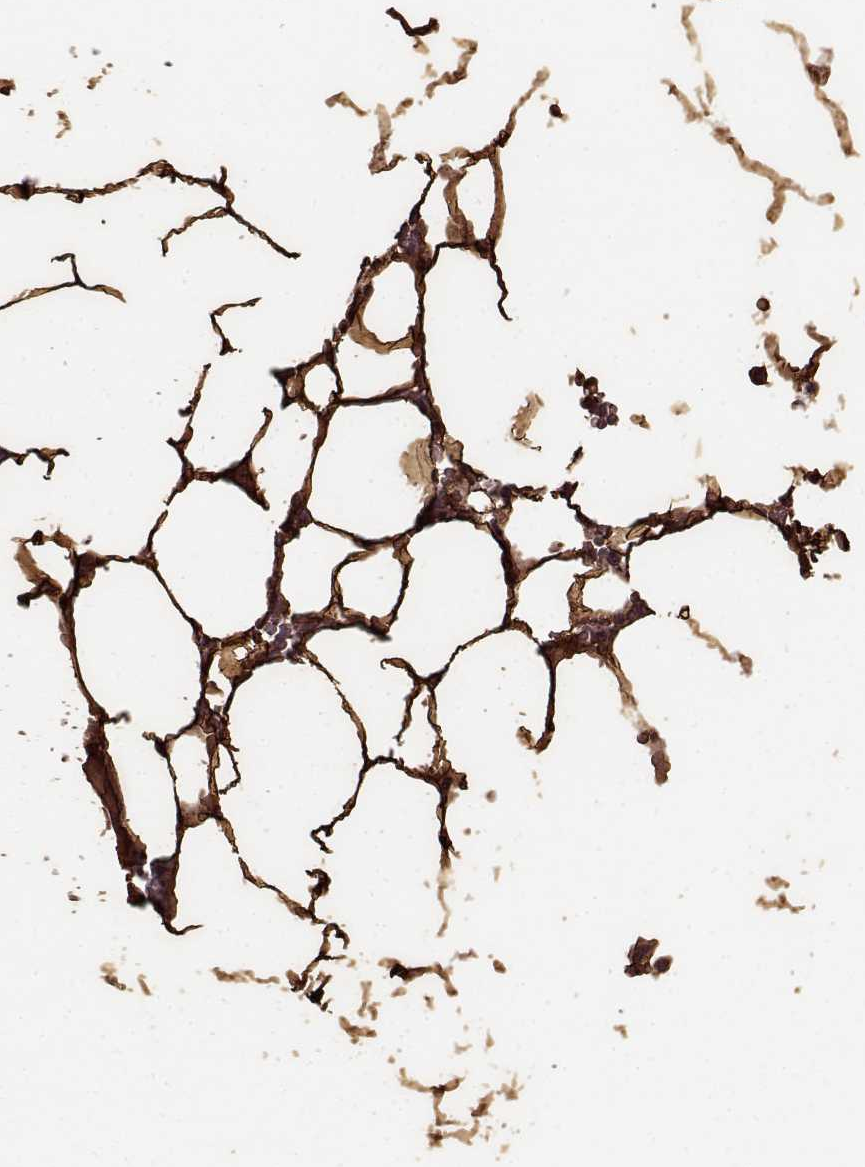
{"staining": {"intensity": "moderate", "quantity": "<25%", "location": "cytoplasmic/membranous"}, "tissue": "bone marrow", "cell_type": "Hematopoietic cells", "image_type": "normal", "snomed": [{"axis": "morphology", "description": "Normal tissue, NOS"}, {"axis": "topography", "description": "Bone marrow"}], "caption": "This is a photomicrograph of immunohistochemistry (IHC) staining of normal bone marrow, which shows moderate staining in the cytoplasmic/membranous of hematopoietic cells.", "gene": "FBXW11", "patient": {"sex": "female", "age": 52}}